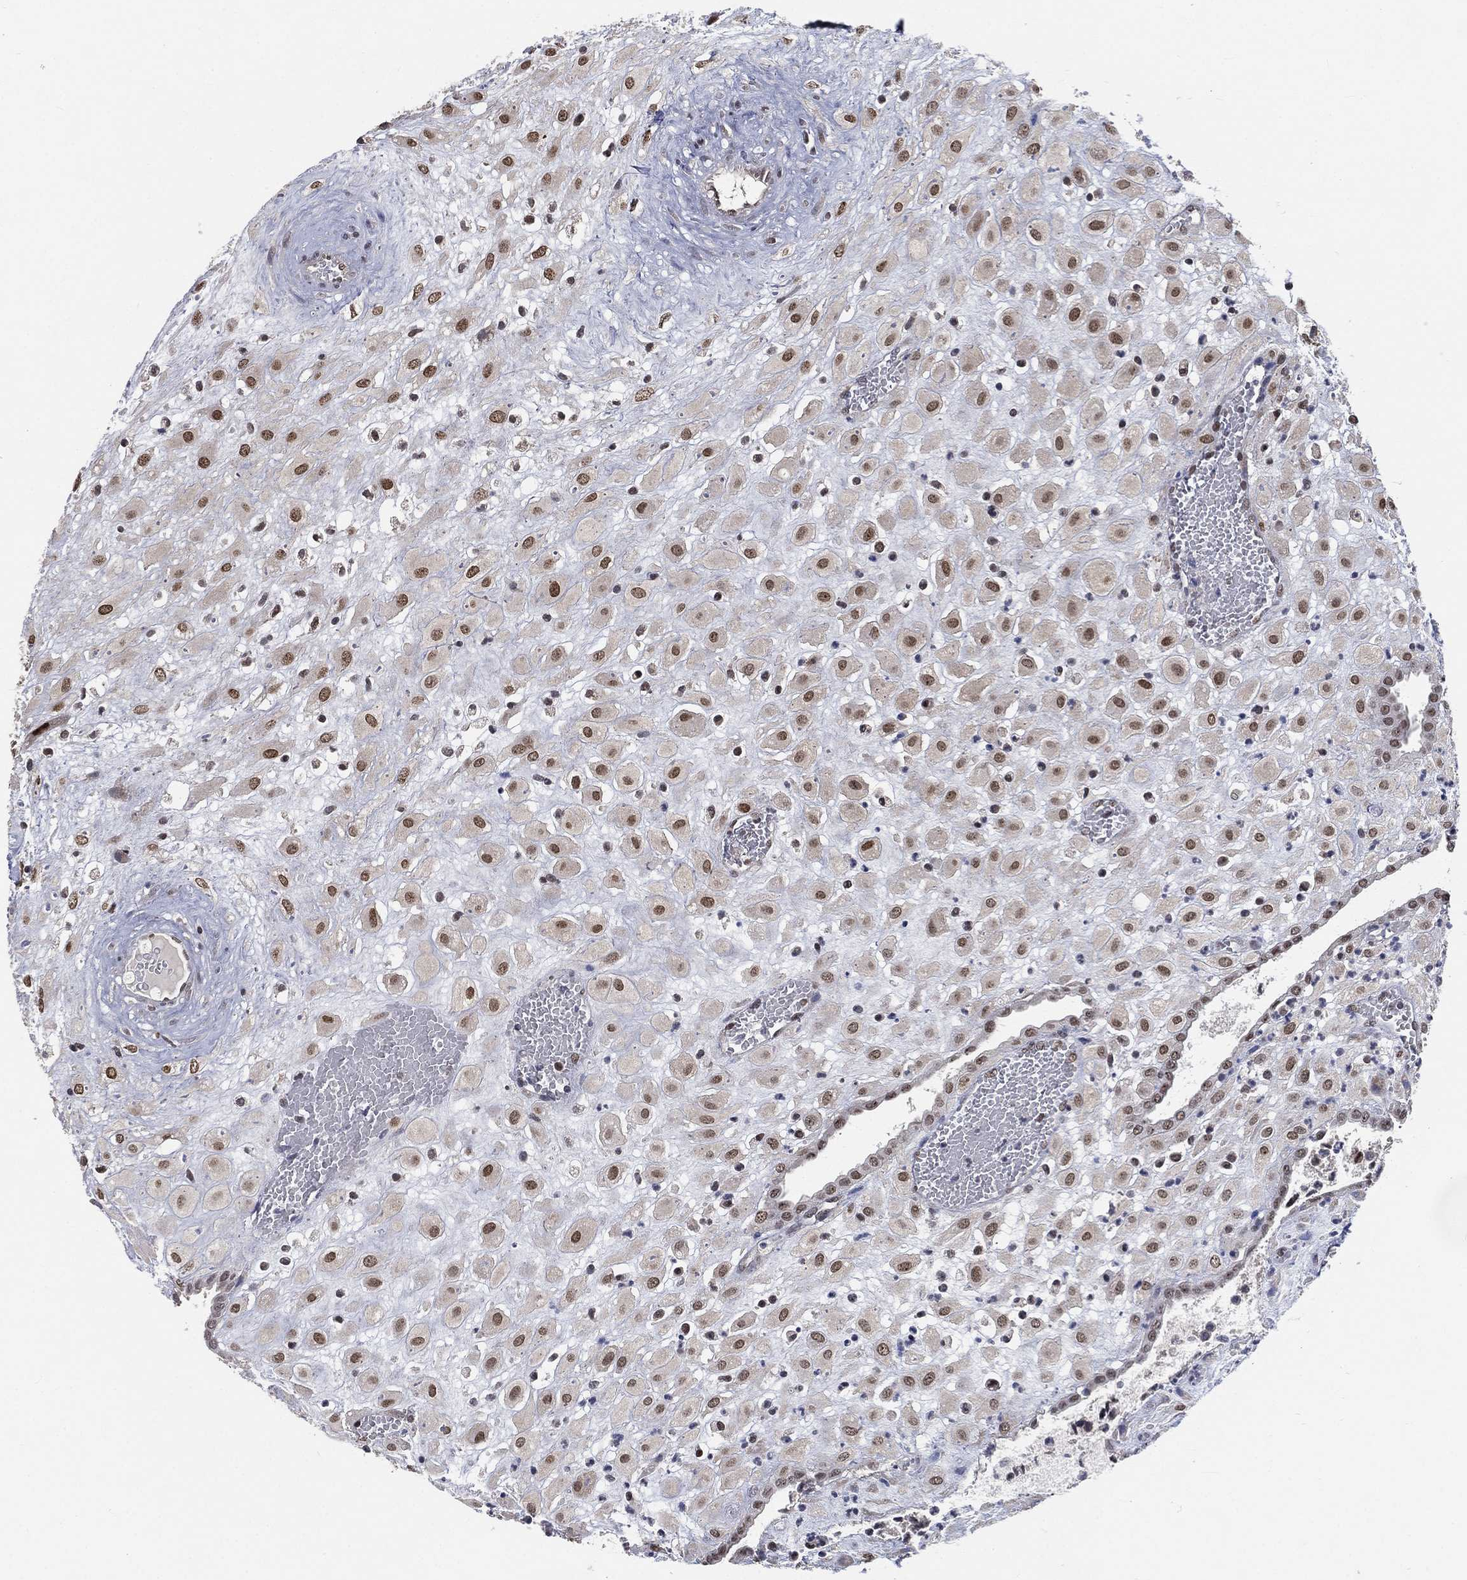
{"staining": {"intensity": "strong", "quantity": "25%-75%", "location": "nuclear"}, "tissue": "placenta", "cell_type": "Decidual cells", "image_type": "normal", "snomed": [{"axis": "morphology", "description": "Normal tissue, NOS"}, {"axis": "topography", "description": "Placenta"}], "caption": "The micrograph demonstrates immunohistochemical staining of benign placenta. There is strong nuclear positivity is appreciated in about 25%-75% of decidual cells. Nuclei are stained in blue.", "gene": "YLPM1", "patient": {"sex": "female", "age": 24}}